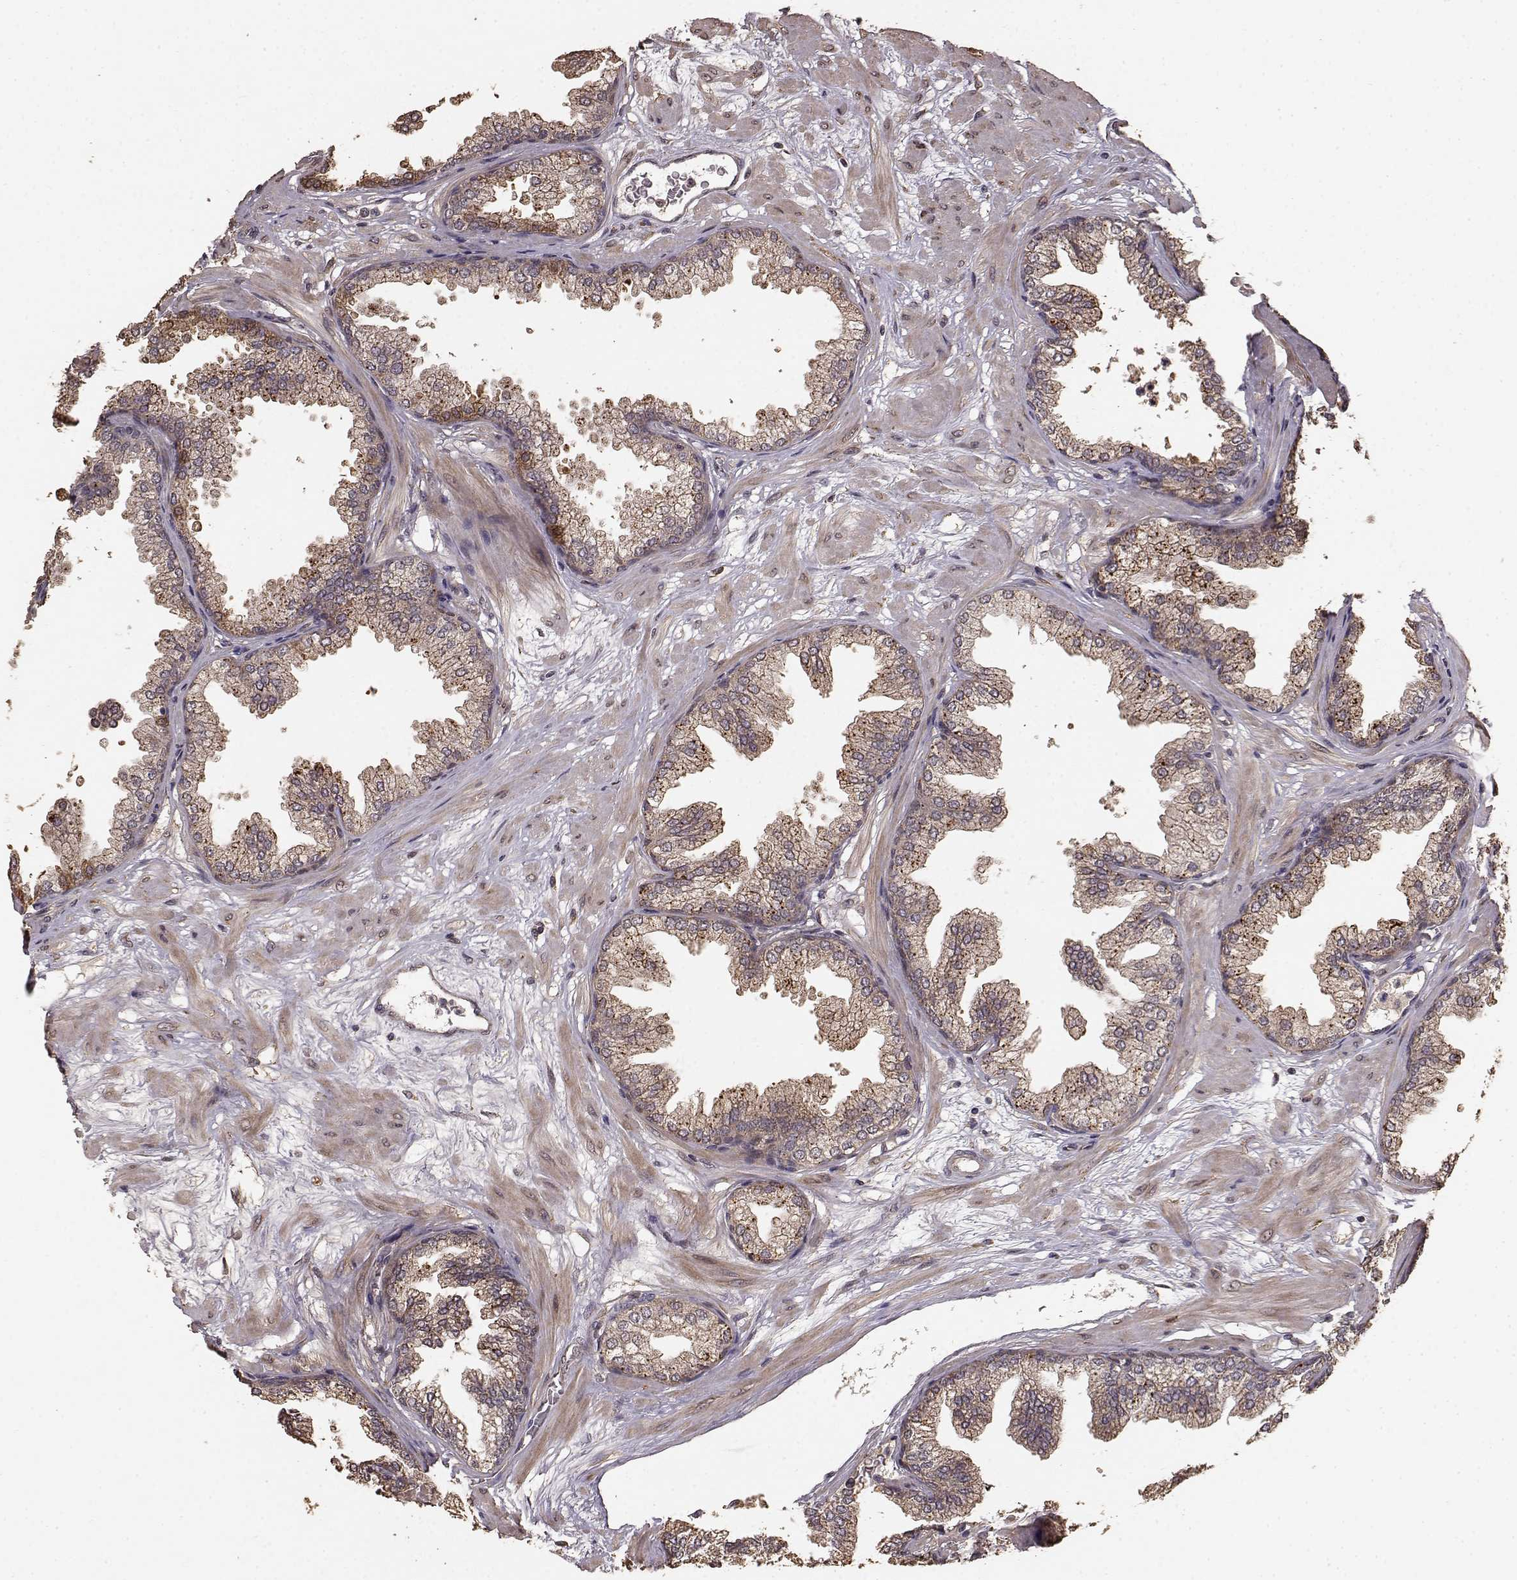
{"staining": {"intensity": "moderate", "quantity": ">75%", "location": "cytoplasmic/membranous"}, "tissue": "prostate", "cell_type": "Glandular cells", "image_type": "normal", "snomed": [{"axis": "morphology", "description": "Normal tissue, NOS"}, {"axis": "topography", "description": "Prostate"}], "caption": "Immunohistochemical staining of unremarkable human prostate demonstrates >75% levels of moderate cytoplasmic/membranous protein staining in approximately >75% of glandular cells. Using DAB (3,3'-diaminobenzidine) (brown) and hematoxylin (blue) stains, captured at high magnification using brightfield microscopy.", "gene": "USP15", "patient": {"sex": "male", "age": 37}}